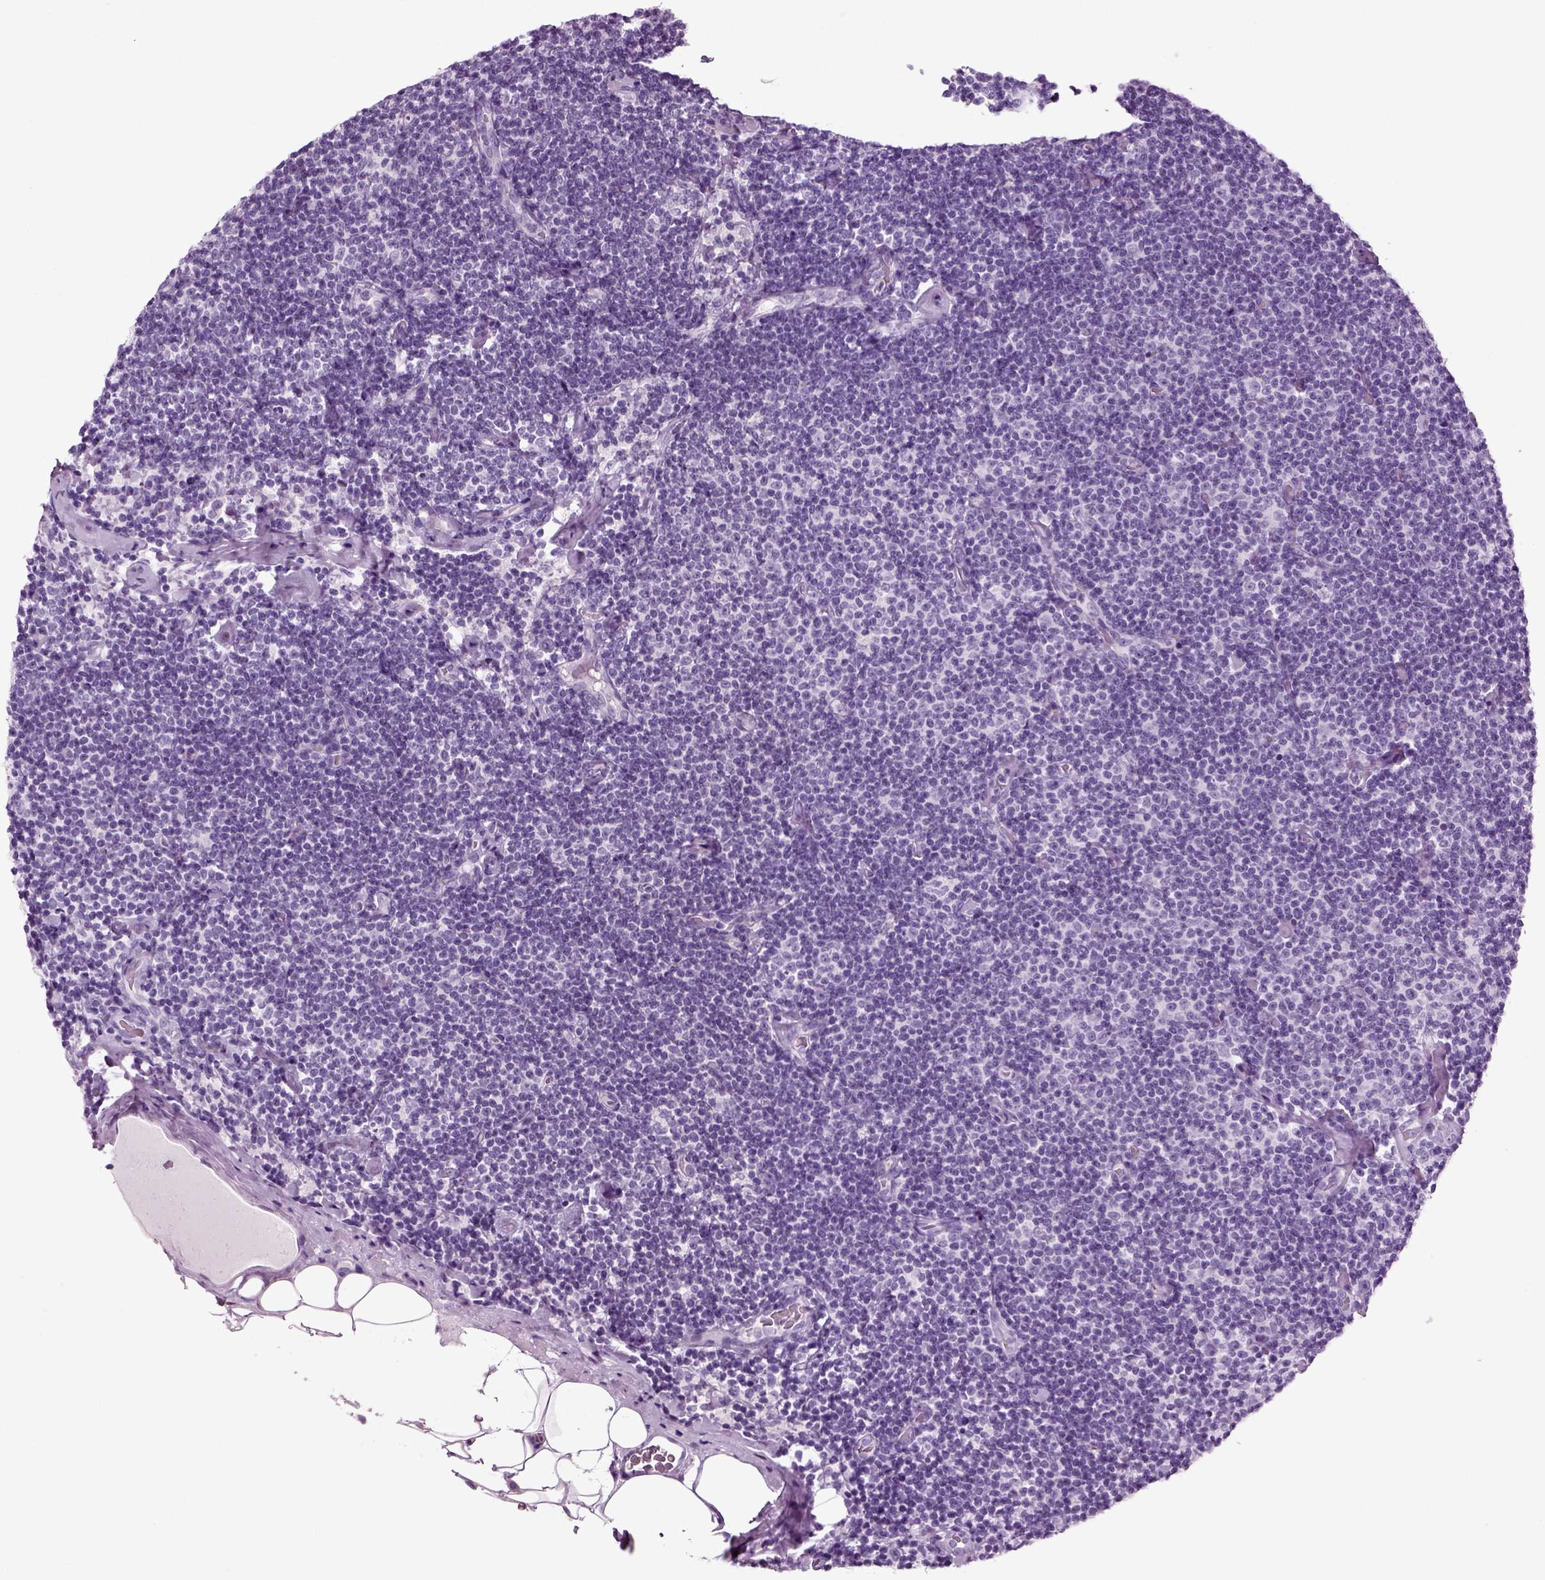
{"staining": {"intensity": "negative", "quantity": "none", "location": "none"}, "tissue": "lymphoma", "cell_type": "Tumor cells", "image_type": "cancer", "snomed": [{"axis": "morphology", "description": "Malignant lymphoma, non-Hodgkin's type, Low grade"}, {"axis": "topography", "description": "Lymph node"}], "caption": "This is a micrograph of immunohistochemistry (IHC) staining of malignant lymphoma, non-Hodgkin's type (low-grade), which shows no staining in tumor cells.", "gene": "CRABP1", "patient": {"sex": "male", "age": 81}}